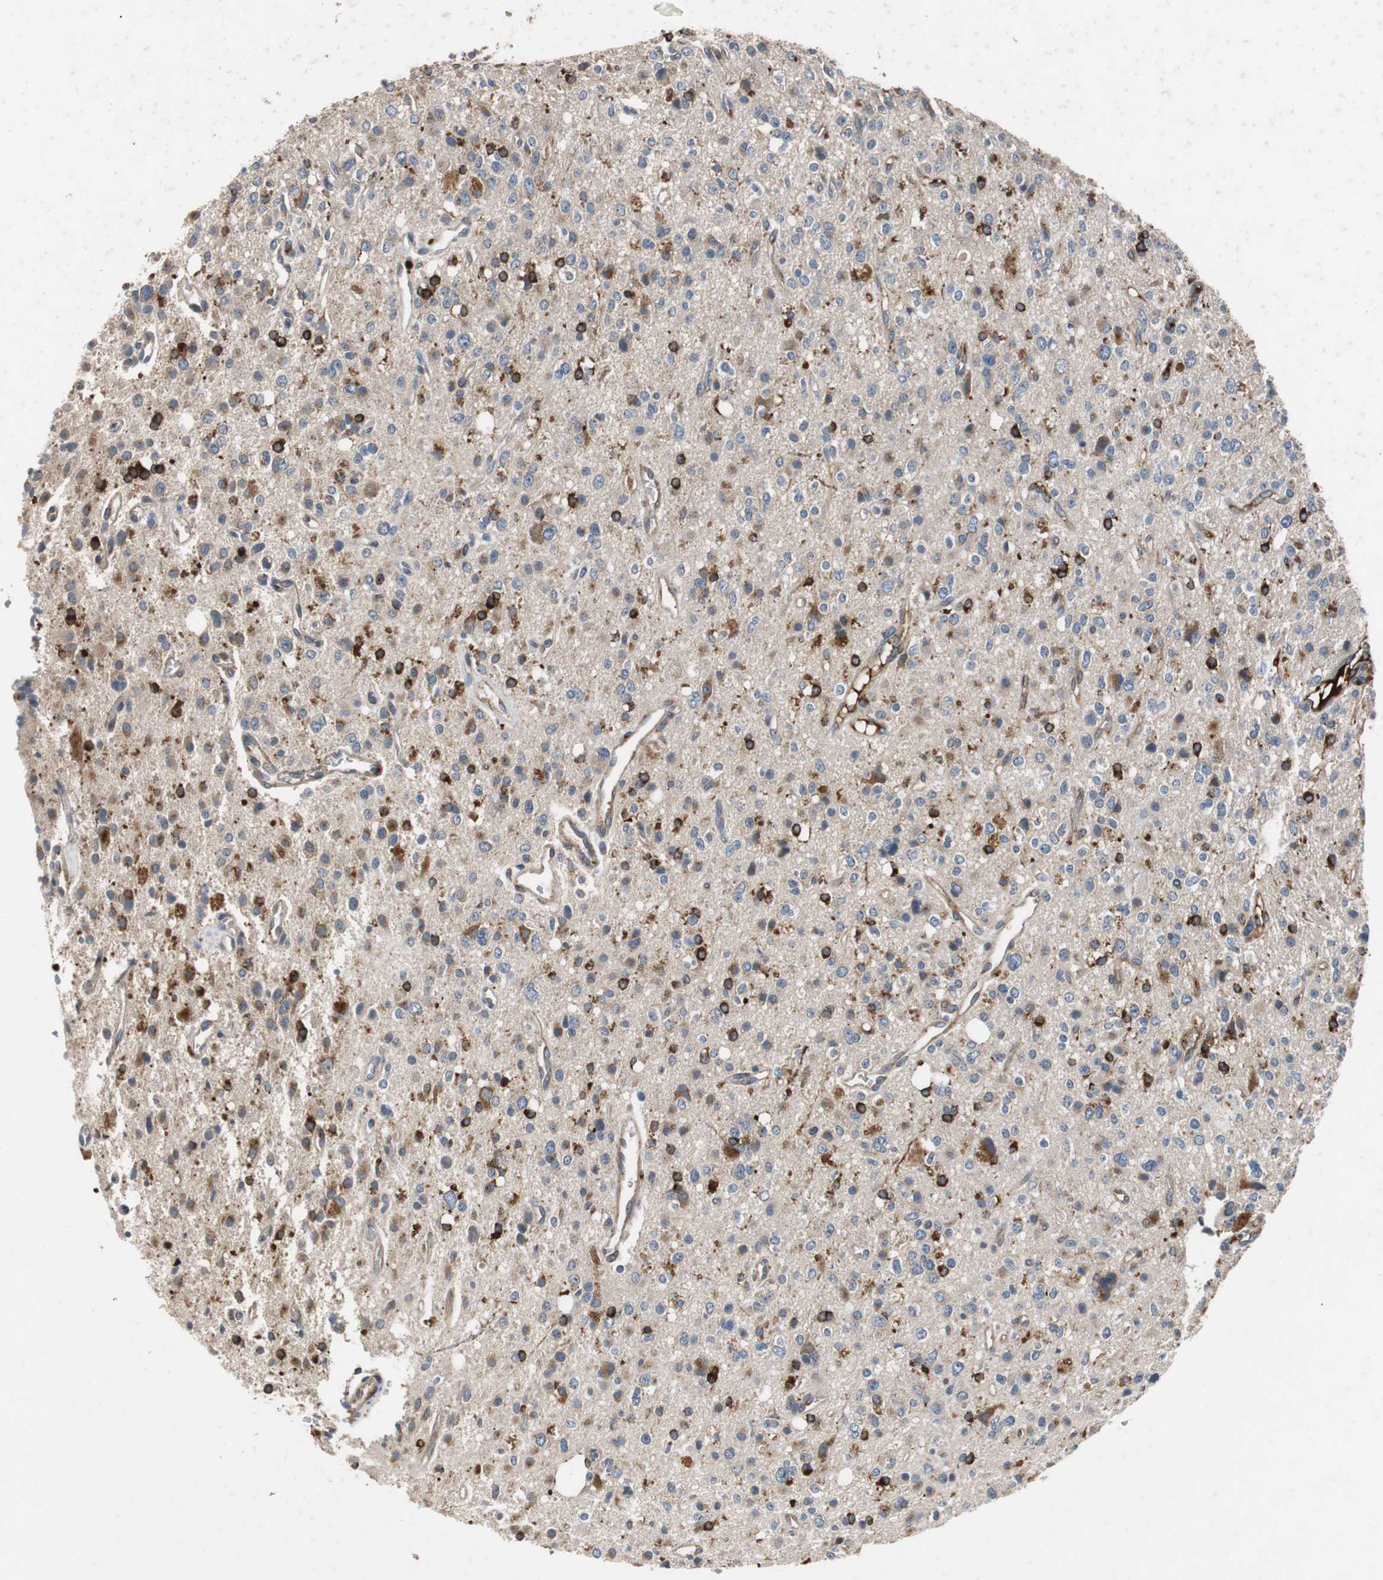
{"staining": {"intensity": "moderate", "quantity": "25%-75%", "location": "cytoplasmic/membranous"}, "tissue": "glioma", "cell_type": "Tumor cells", "image_type": "cancer", "snomed": [{"axis": "morphology", "description": "Glioma, malignant, High grade"}, {"axis": "topography", "description": "Brain"}], "caption": "Immunohistochemical staining of human glioma demonstrates moderate cytoplasmic/membranous protein expression in approximately 25%-75% of tumor cells.", "gene": "SORT1", "patient": {"sex": "male", "age": 47}}